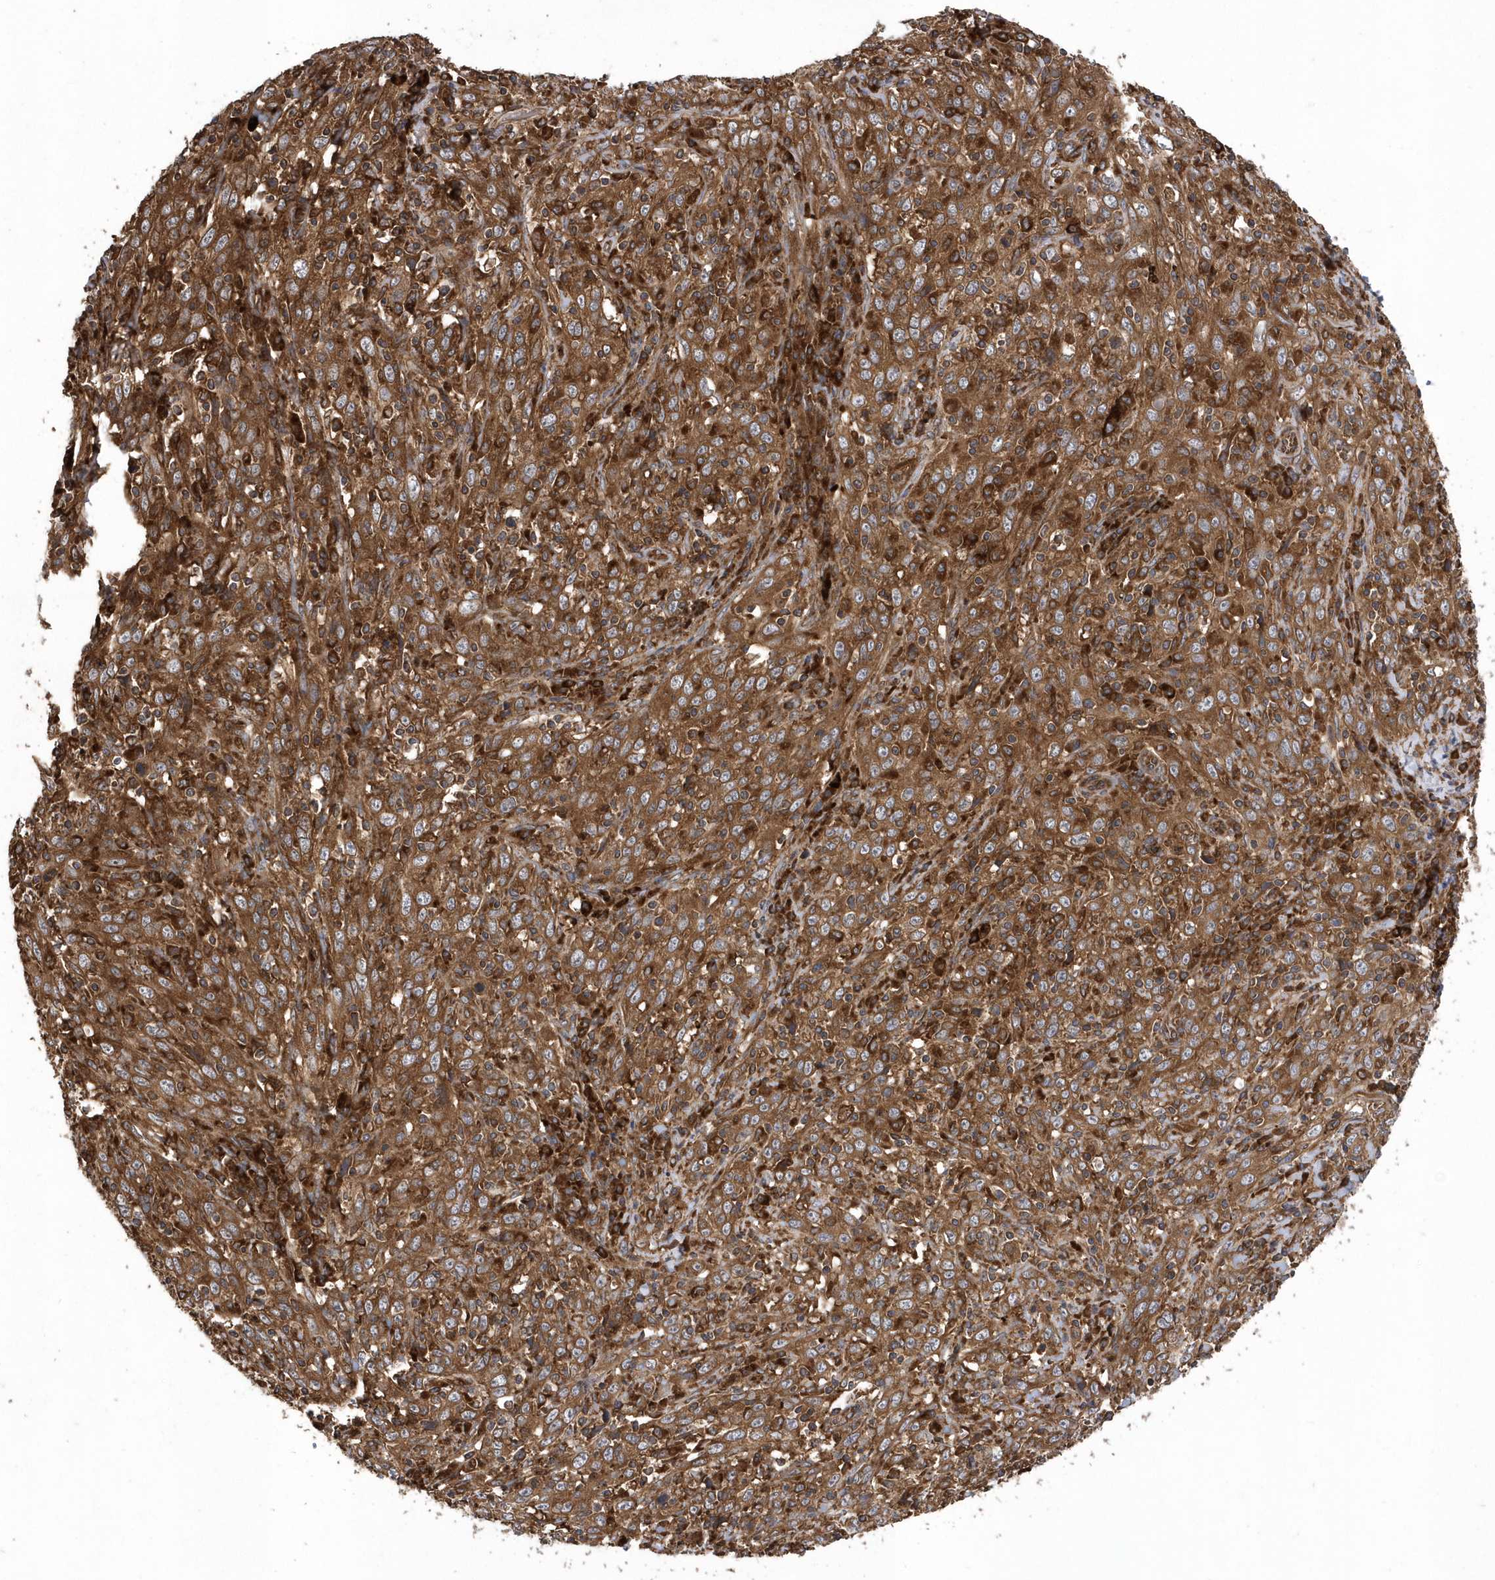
{"staining": {"intensity": "strong", "quantity": ">75%", "location": "cytoplasmic/membranous"}, "tissue": "cervical cancer", "cell_type": "Tumor cells", "image_type": "cancer", "snomed": [{"axis": "morphology", "description": "Squamous cell carcinoma, NOS"}, {"axis": "topography", "description": "Cervix"}], "caption": "Immunohistochemical staining of cervical squamous cell carcinoma exhibits strong cytoplasmic/membranous protein staining in approximately >75% of tumor cells. (DAB (3,3'-diaminobenzidine) = brown stain, brightfield microscopy at high magnification).", "gene": "WASHC5", "patient": {"sex": "female", "age": 46}}